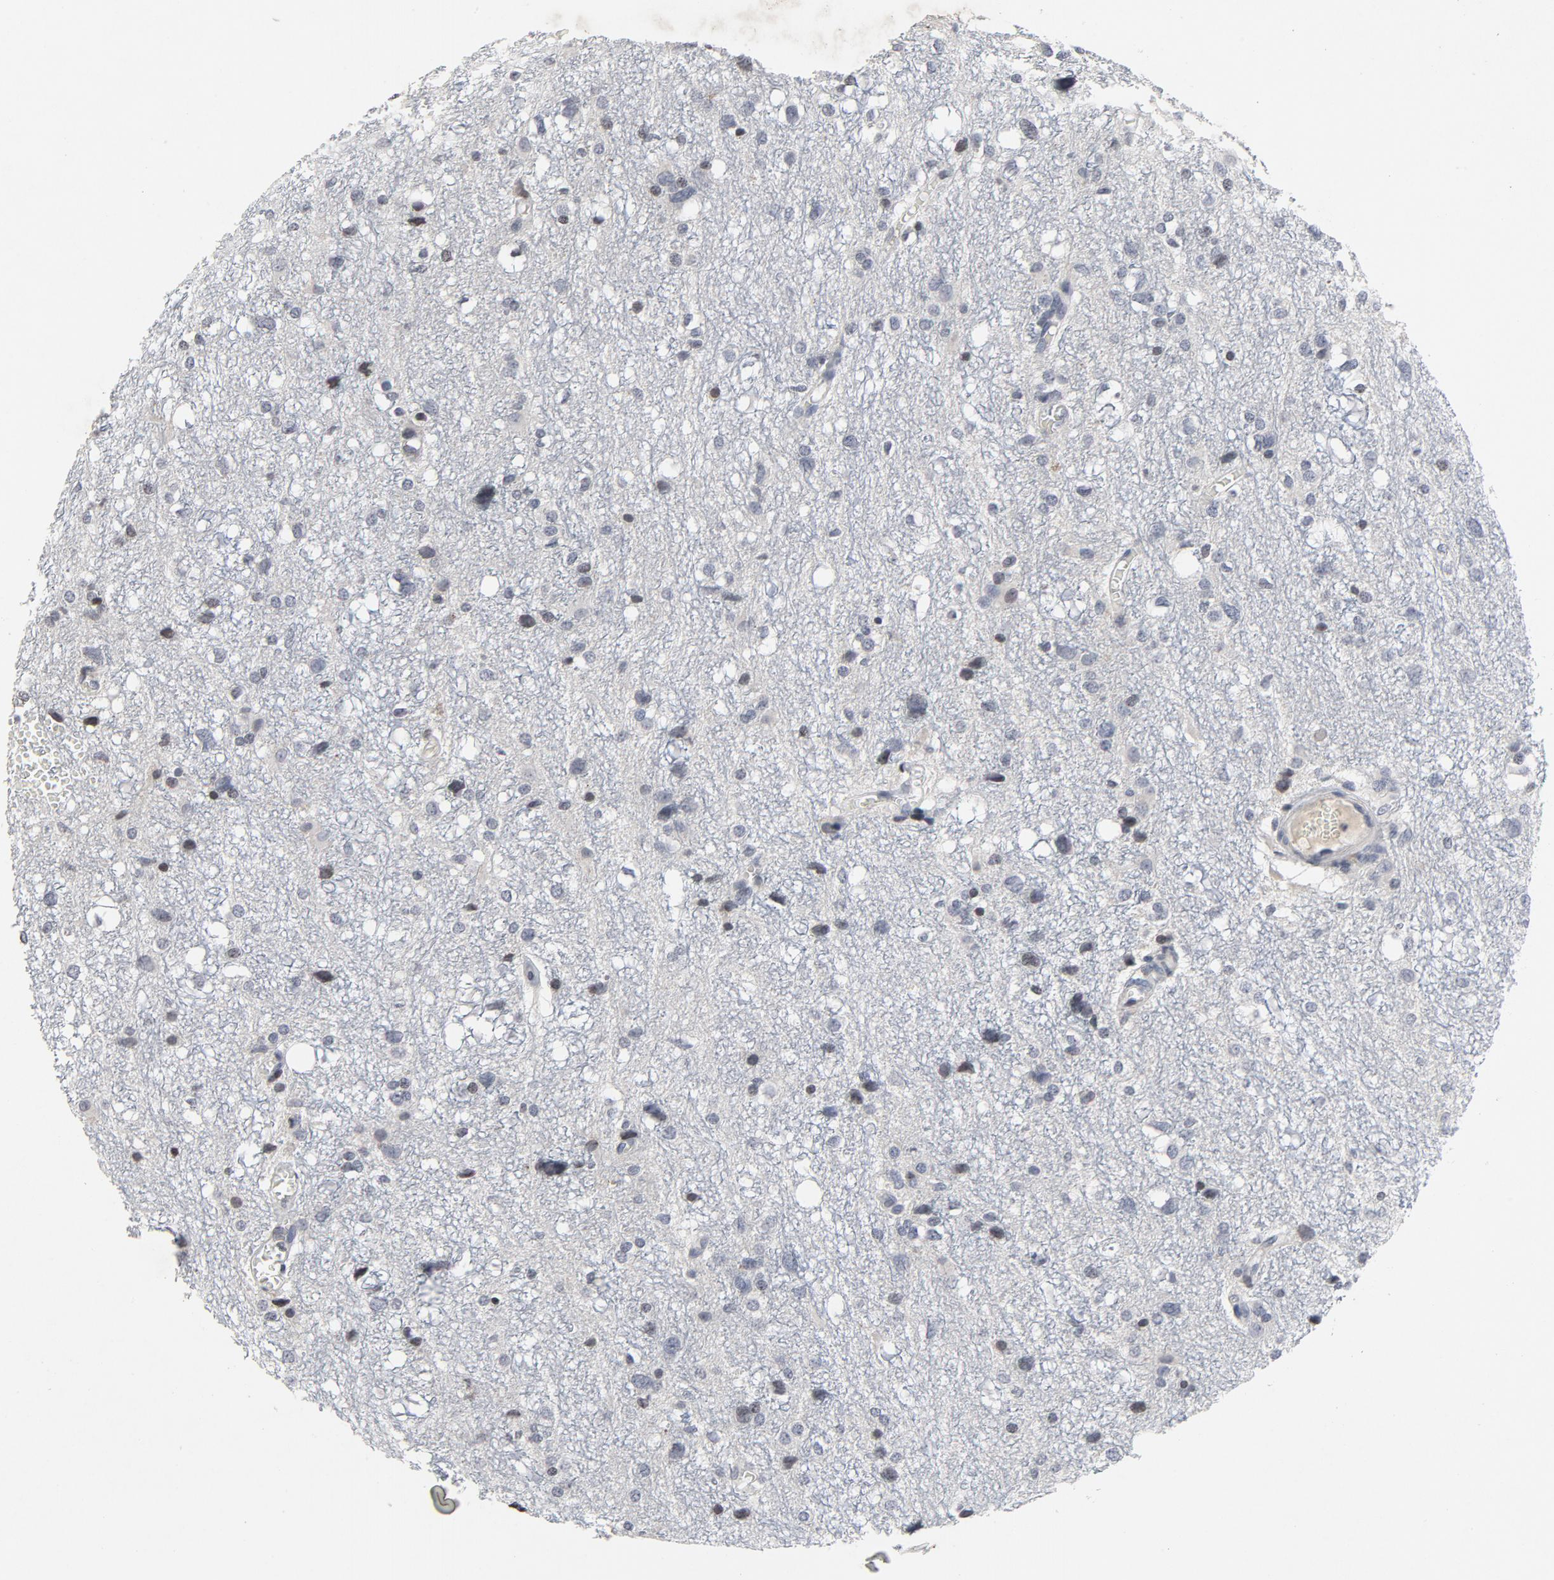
{"staining": {"intensity": "negative", "quantity": "none", "location": "none"}, "tissue": "glioma", "cell_type": "Tumor cells", "image_type": "cancer", "snomed": [{"axis": "morphology", "description": "Glioma, malignant, High grade"}, {"axis": "topography", "description": "Brain"}], "caption": "This is a image of immunohistochemistry staining of malignant high-grade glioma, which shows no staining in tumor cells. (DAB IHC visualized using brightfield microscopy, high magnification).", "gene": "TCL1A", "patient": {"sex": "female", "age": 59}}